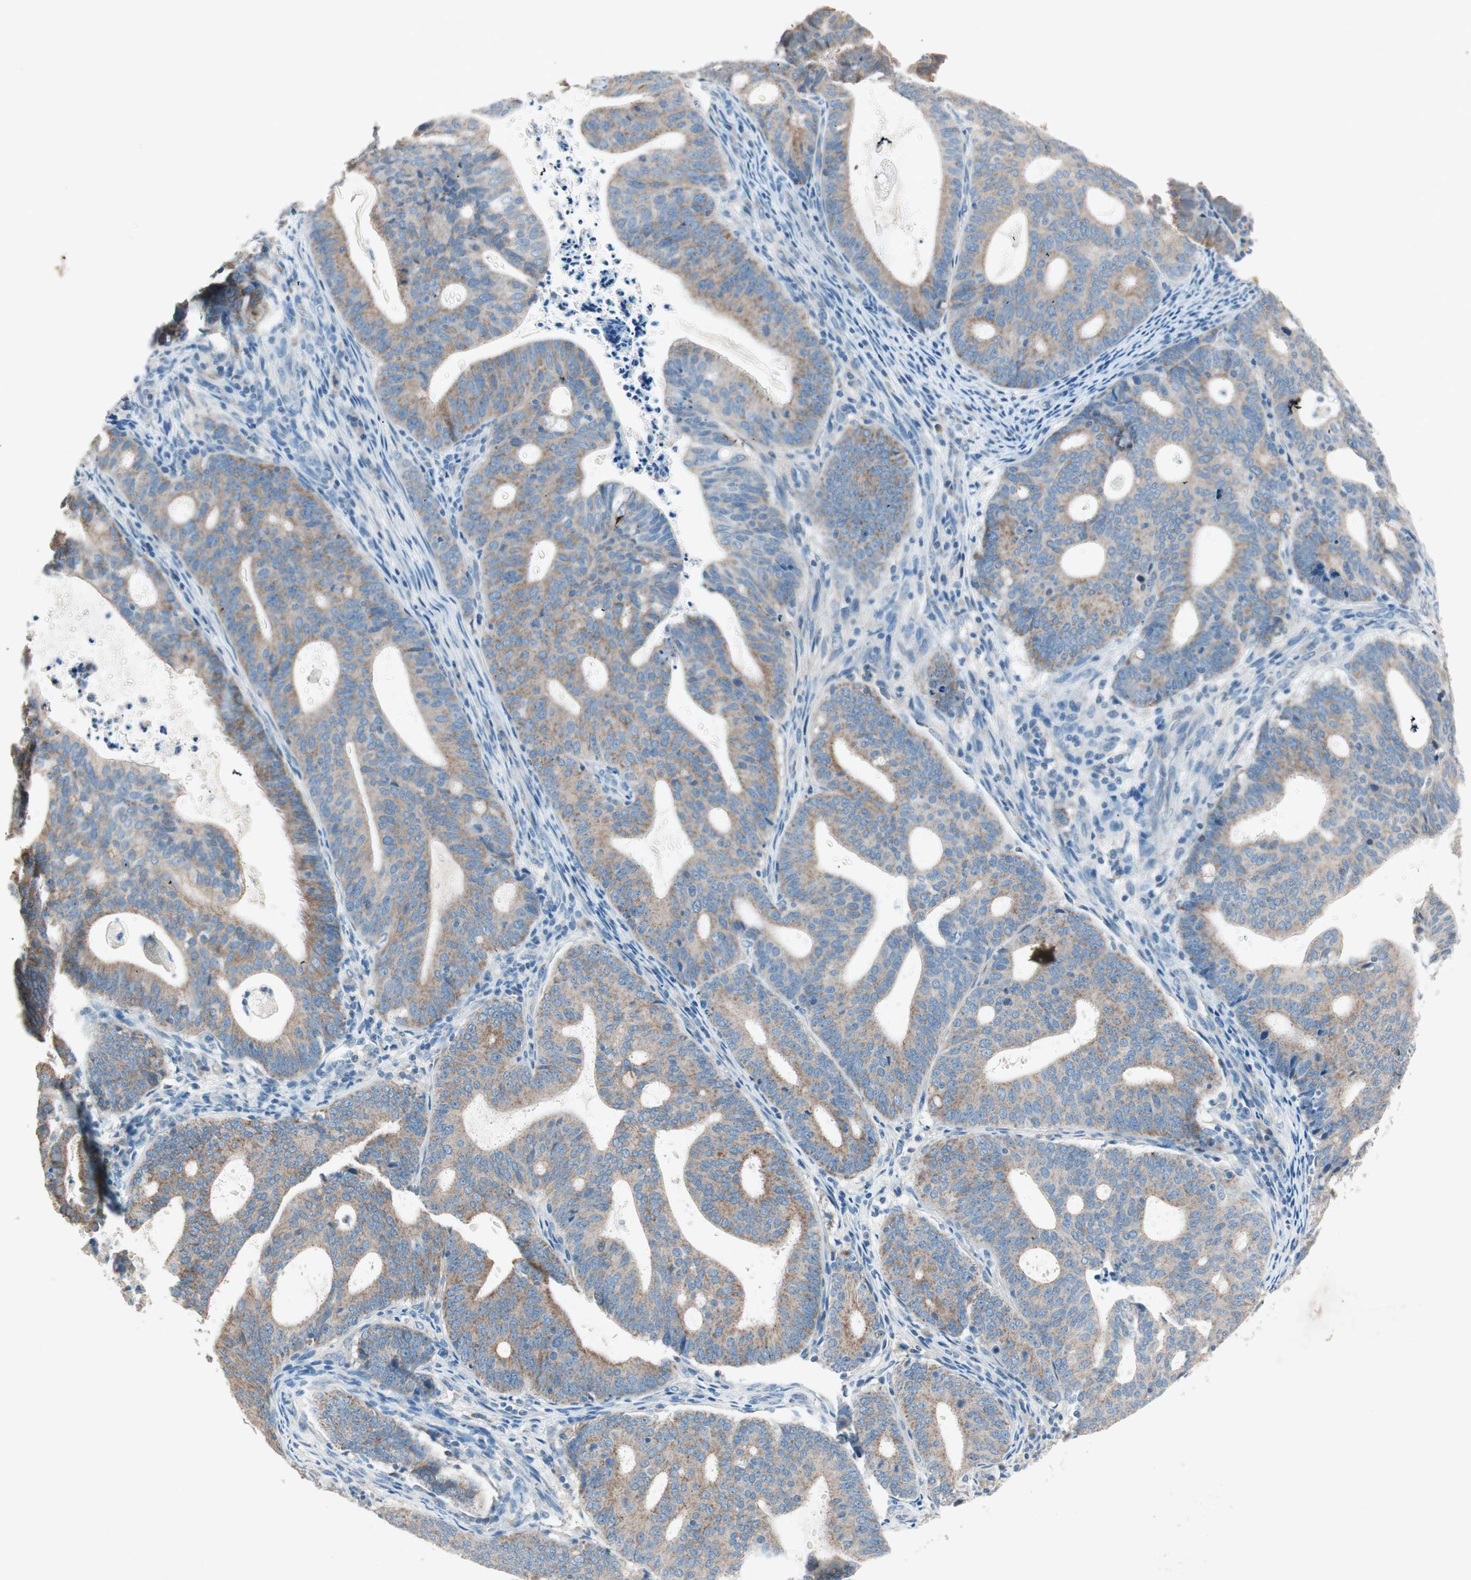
{"staining": {"intensity": "moderate", "quantity": ">75%", "location": "cytoplasmic/membranous"}, "tissue": "endometrial cancer", "cell_type": "Tumor cells", "image_type": "cancer", "snomed": [{"axis": "morphology", "description": "Adenocarcinoma, NOS"}, {"axis": "topography", "description": "Uterus"}], "caption": "Adenocarcinoma (endometrial) was stained to show a protein in brown. There is medium levels of moderate cytoplasmic/membranous expression in approximately >75% of tumor cells.", "gene": "NKAIN1", "patient": {"sex": "female", "age": 83}}